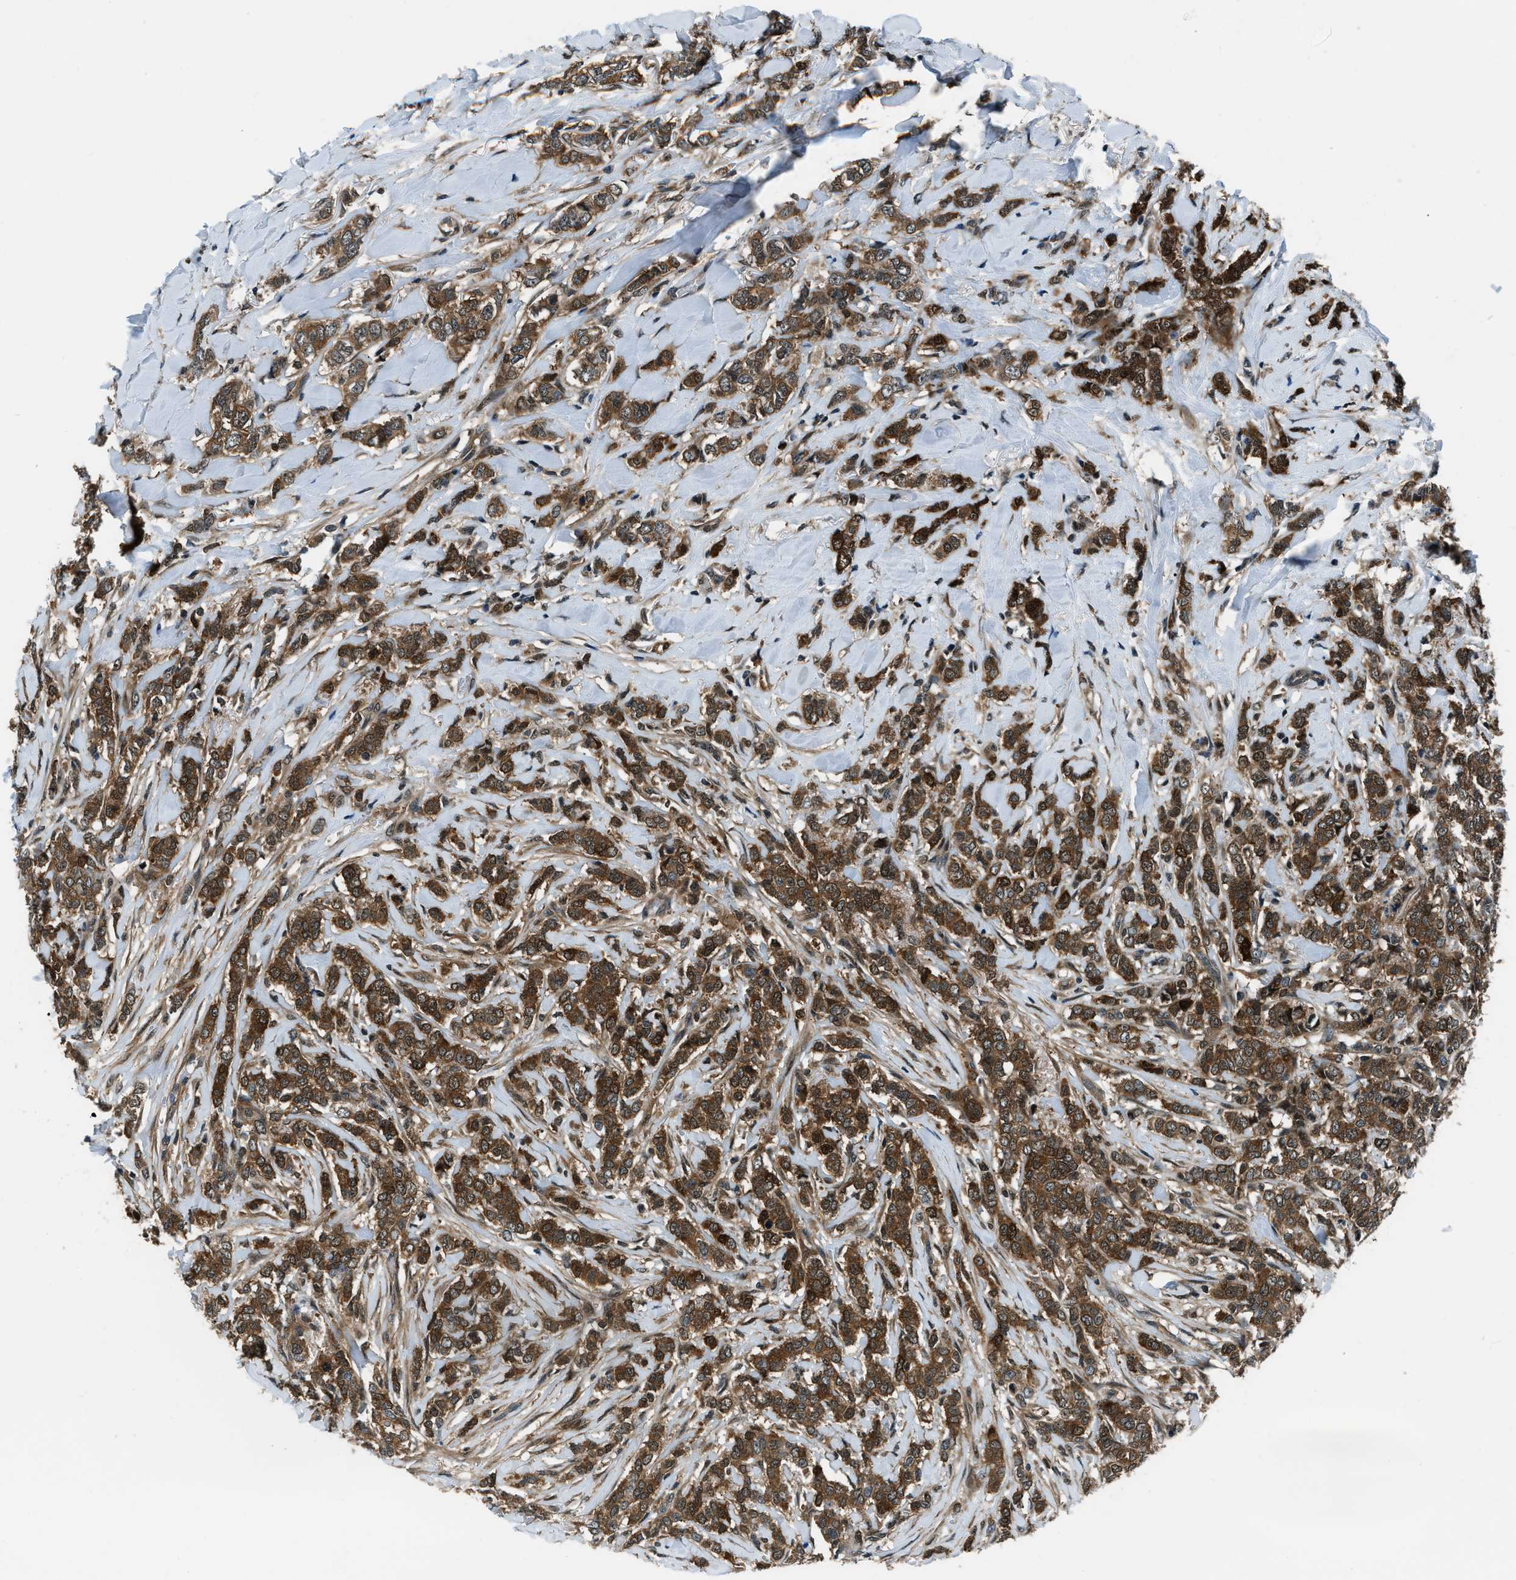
{"staining": {"intensity": "strong", "quantity": ">75%", "location": "cytoplasmic/membranous,nuclear"}, "tissue": "breast cancer", "cell_type": "Tumor cells", "image_type": "cancer", "snomed": [{"axis": "morphology", "description": "Lobular carcinoma"}, {"axis": "topography", "description": "Skin"}, {"axis": "topography", "description": "Breast"}], "caption": "A high-resolution micrograph shows IHC staining of breast cancer (lobular carcinoma), which displays strong cytoplasmic/membranous and nuclear expression in approximately >75% of tumor cells.", "gene": "NUDCD3", "patient": {"sex": "female", "age": 46}}